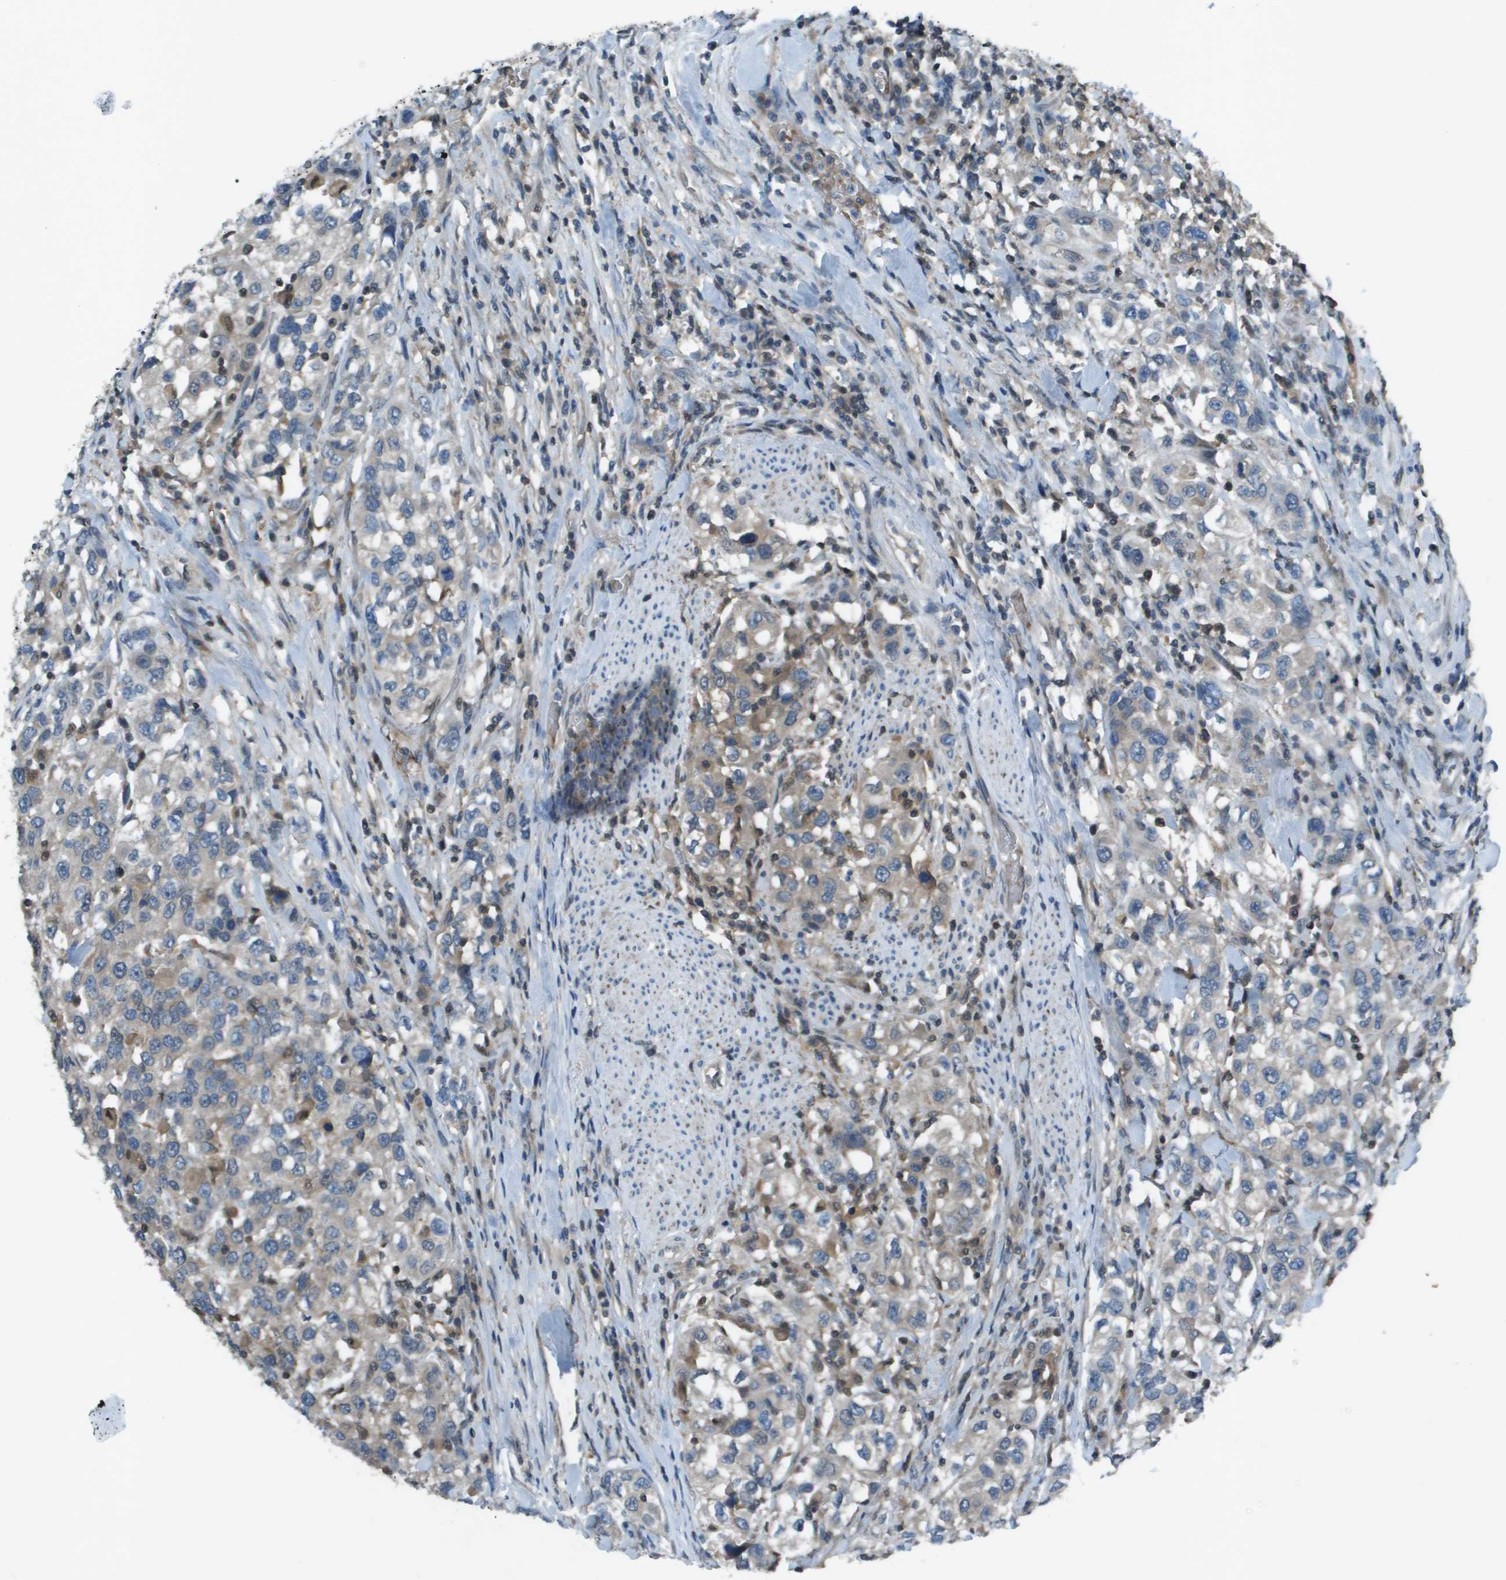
{"staining": {"intensity": "weak", "quantity": "25%-75%", "location": "cytoplasmic/membranous"}, "tissue": "urothelial cancer", "cell_type": "Tumor cells", "image_type": "cancer", "snomed": [{"axis": "morphology", "description": "Urothelial carcinoma, High grade"}, {"axis": "topography", "description": "Urinary bladder"}], "caption": "IHC micrograph of human urothelial carcinoma (high-grade) stained for a protein (brown), which reveals low levels of weak cytoplasmic/membranous positivity in about 25%-75% of tumor cells.", "gene": "CAMK4", "patient": {"sex": "female", "age": 80}}